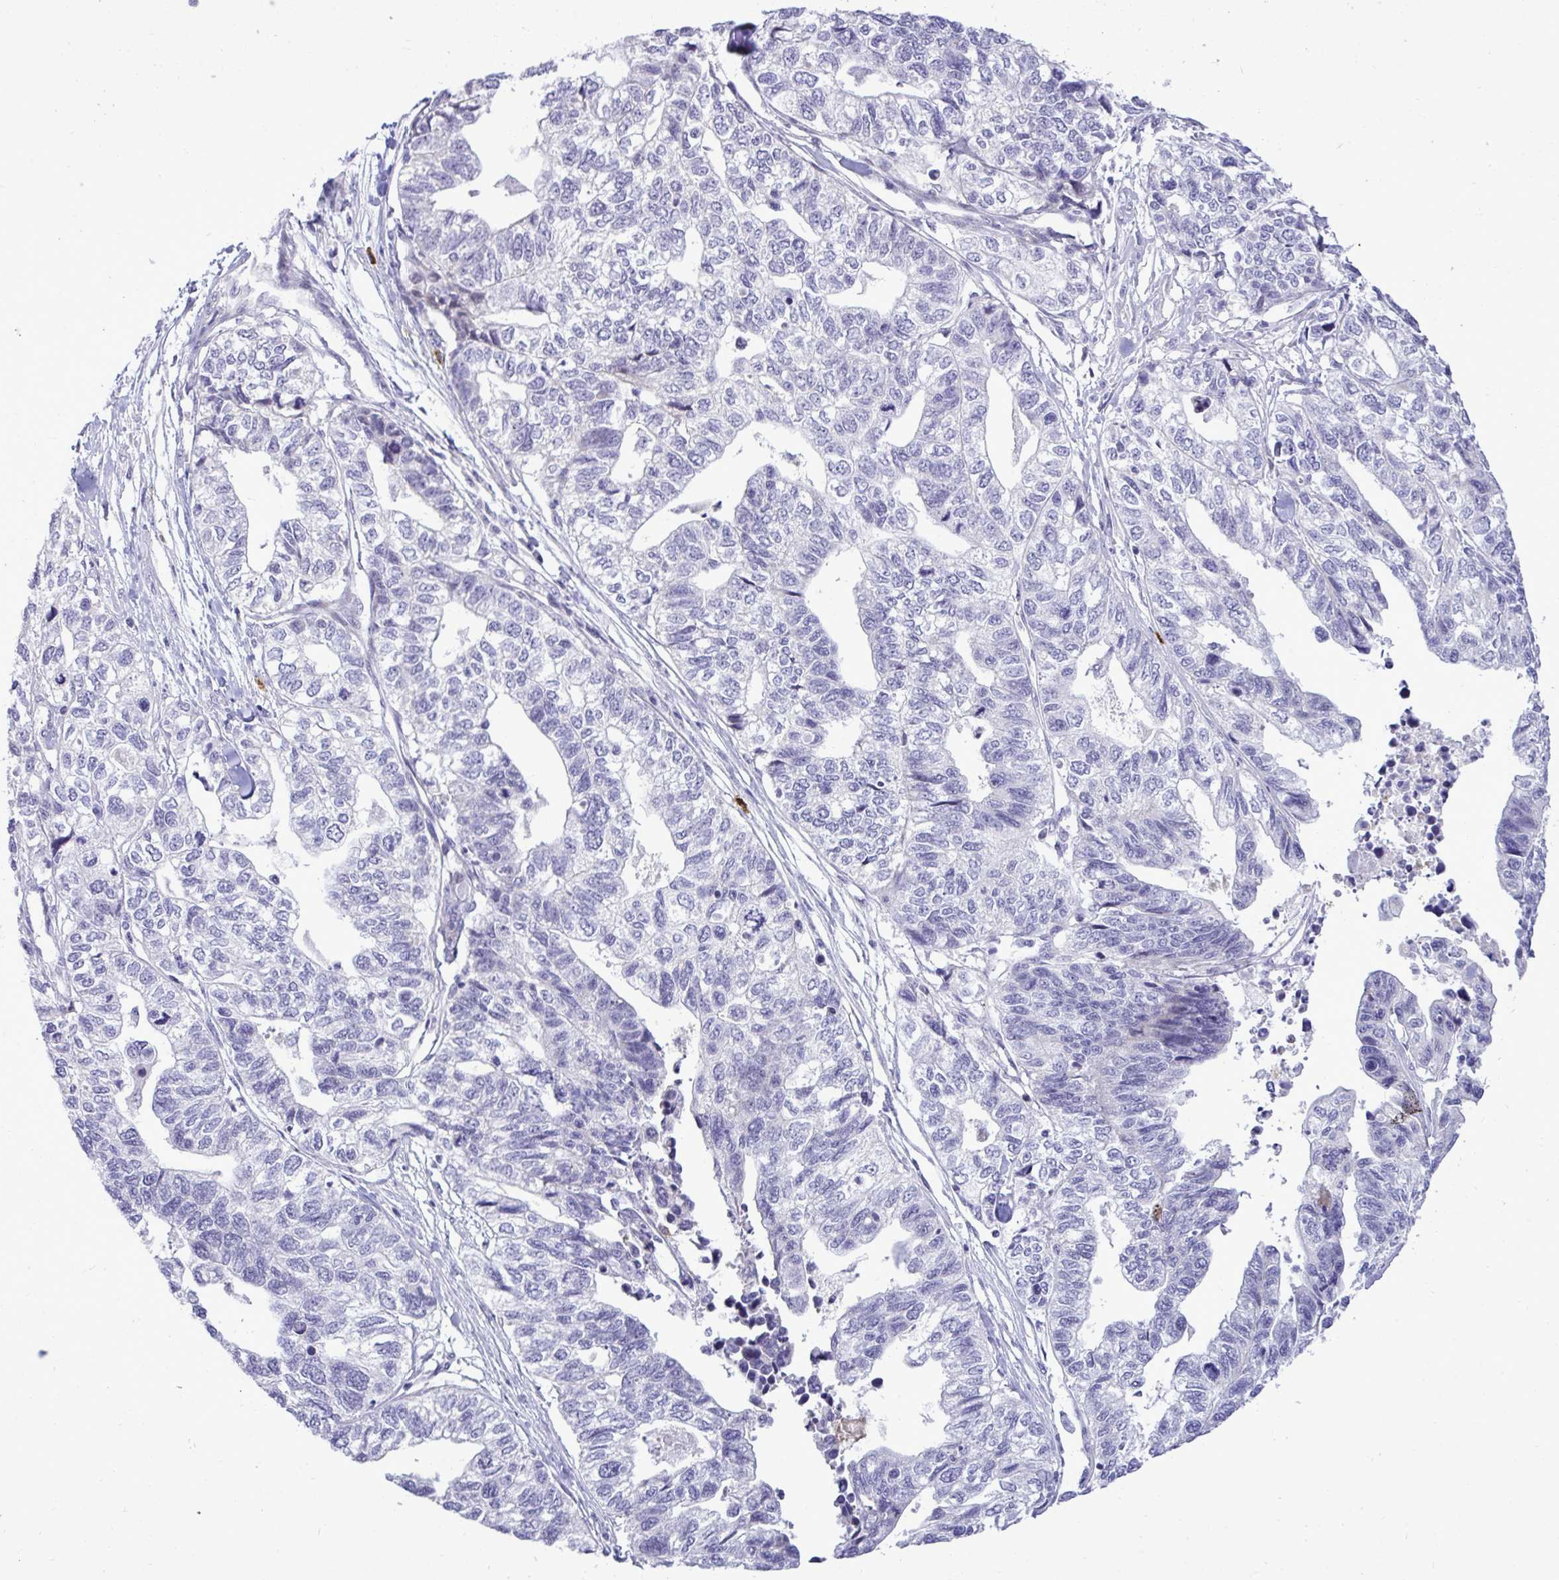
{"staining": {"intensity": "negative", "quantity": "none", "location": "none"}, "tissue": "stomach cancer", "cell_type": "Tumor cells", "image_type": "cancer", "snomed": [{"axis": "morphology", "description": "Adenocarcinoma, NOS"}, {"axis": "topography", "description": "Stomach, upper"}], "caption": "Protein analysis of adenocarcinoma (stomach) exhibits no significant staining in tumor cells.", "gene": "SPAG1", "patient": {"sex": "female", "age": 67}}